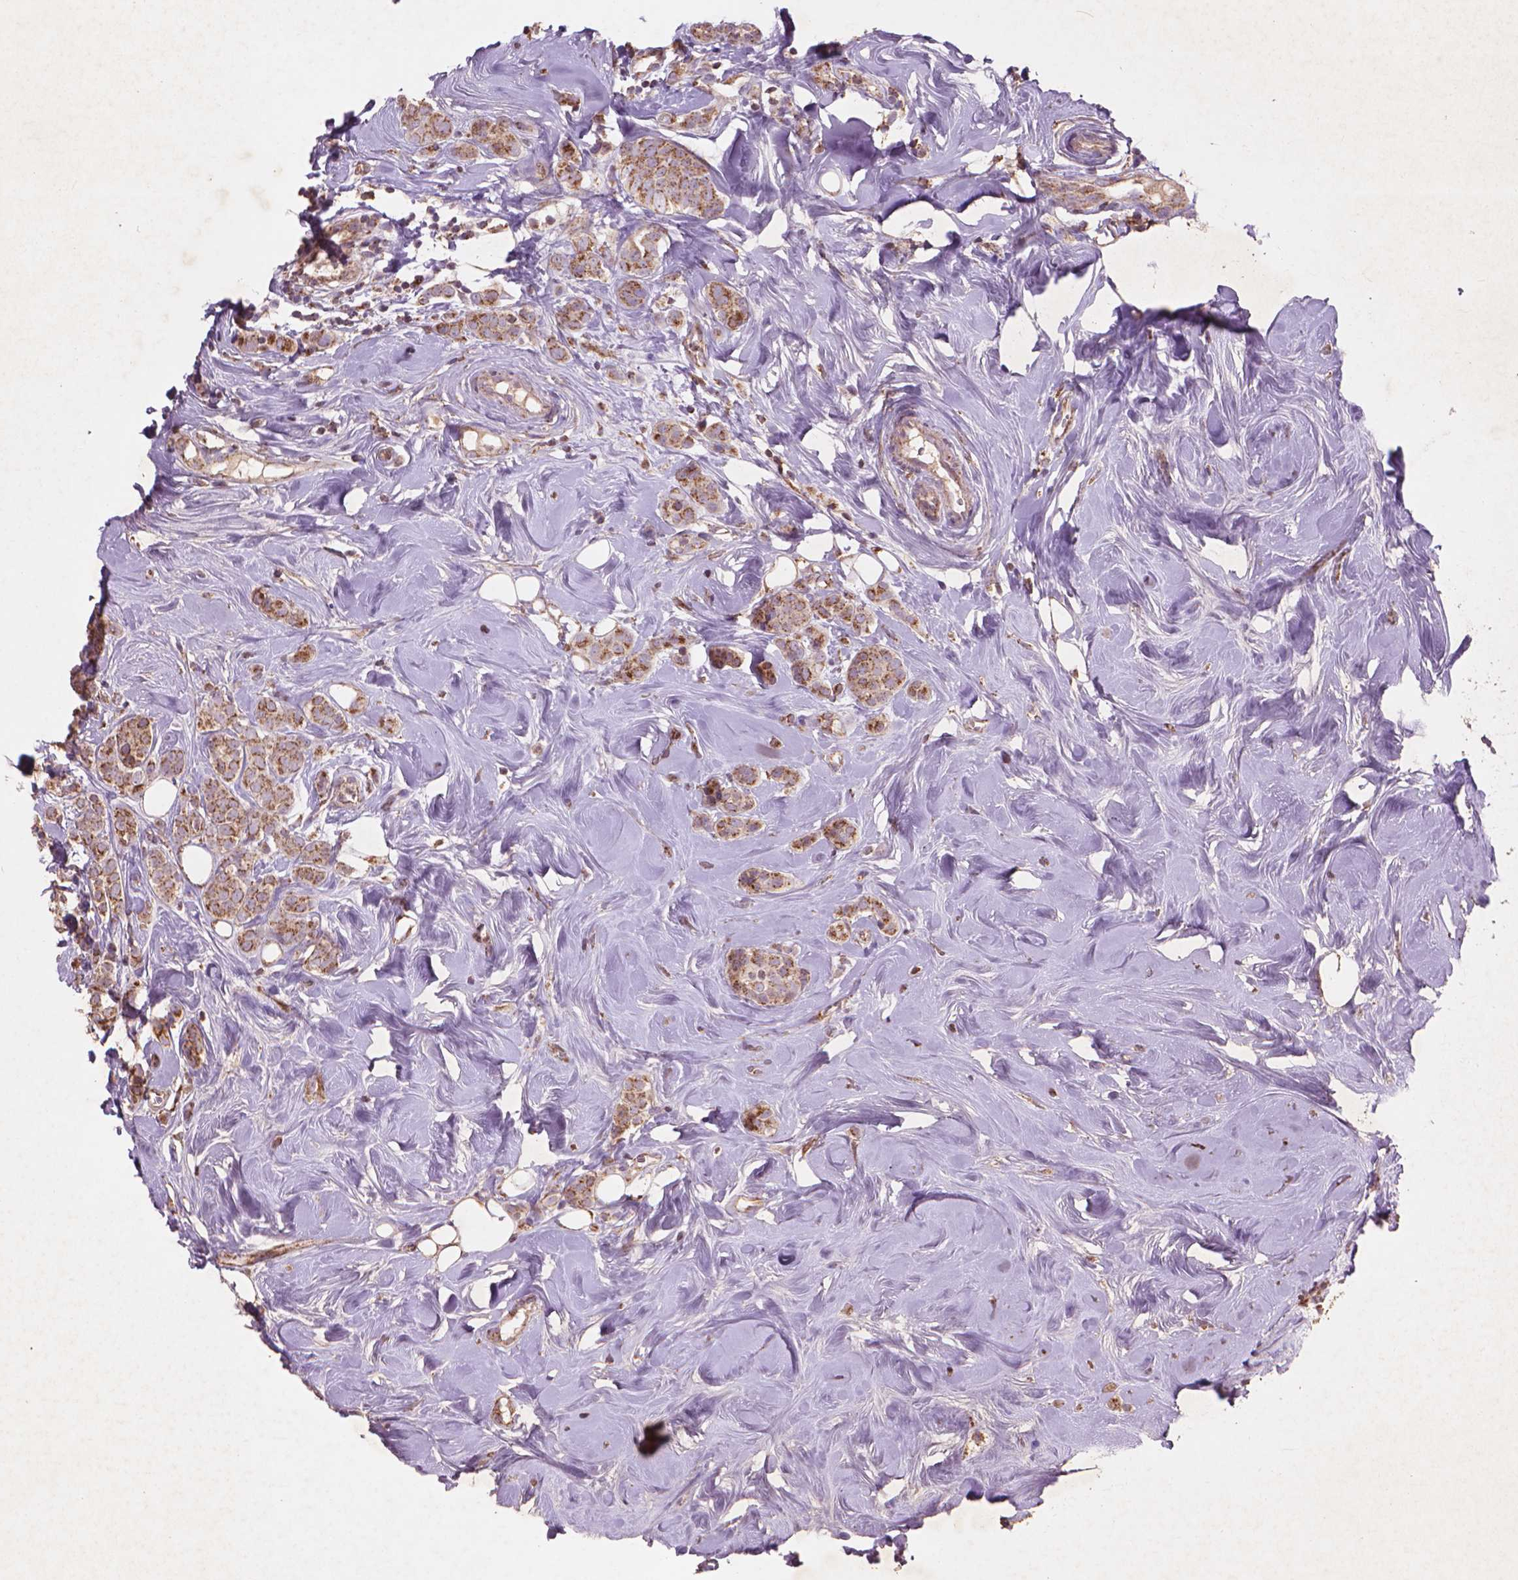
{"staining": {"intensity": "moderate", "quantity": ">75%", "location": "cytoplasmic/membranous"}, "tissue": "breast cancer", "cell_type": "Tumor cells", "image_type": "cancer", "snomed": [{"axis": "morphology", "description": "Lobular carcinoma"}, {"axis": "topography", "description": "Breast"}], "caption": "Breast lobular carcinoma tissue displays moderate cytoplasmic/membranous staining in about >75% of tumor cells", "gene": "NLRX1", "patient": {"sex": "female", "age": 49}}